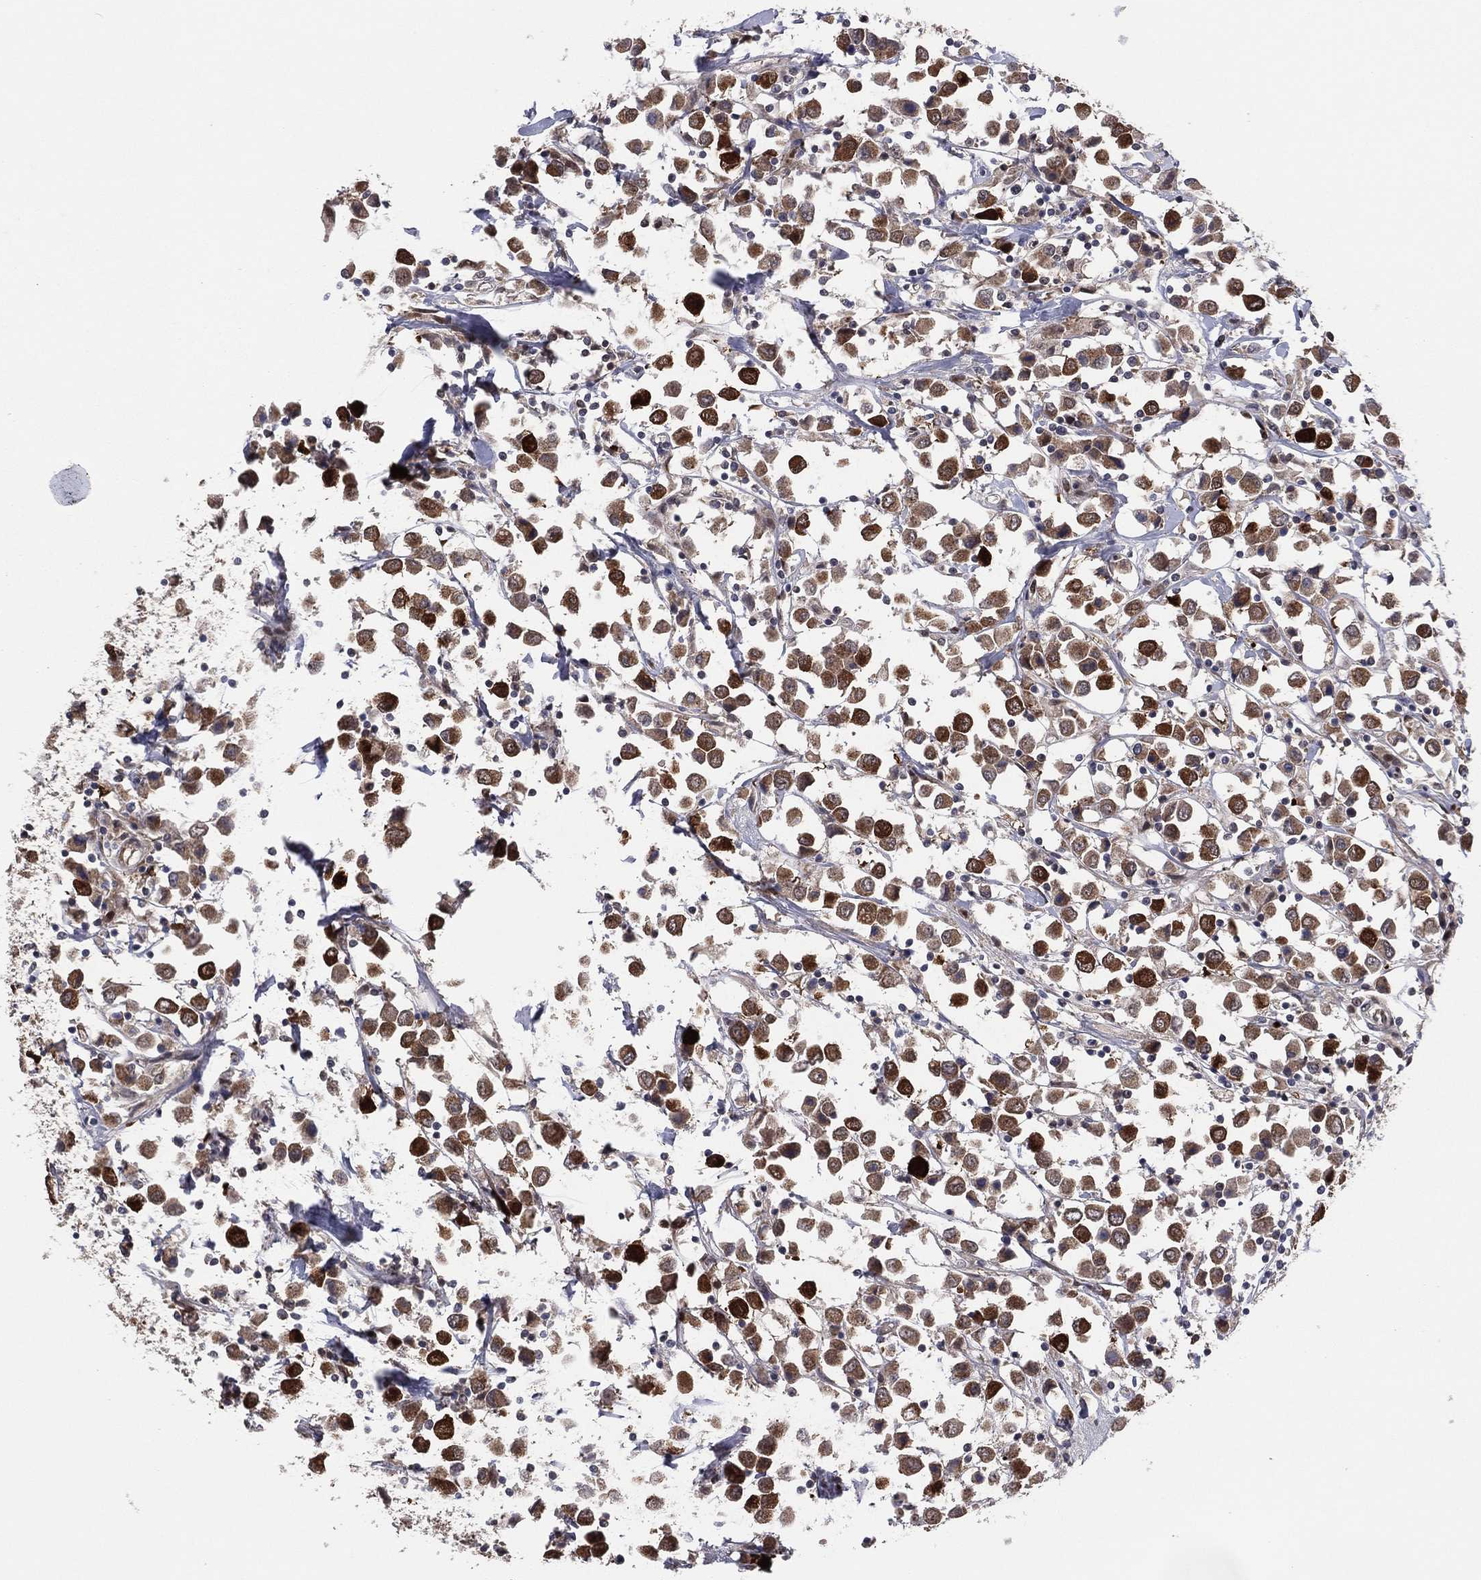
{"staining": {"intensity": "strong", "quantity": "<25%", "location": "cytoplasmic/membranous"}, "tissue": "breast cancer", "cell_type": "Tumor cells", "image_type": "cancer", "snomed": [{"axis": "morphology", "description": "Duct carcinoma"}, {"axis": "topography", "description": "Breast"}], "caption": "The image demonstrates a brown stain indicating the presence of a protein in the cytoplasmic/membranous of tumor cells in breast cancer (invasive ductal carcinoma).", "gene": "SNCG", "patient": {"sex": "female", "age": 61}}